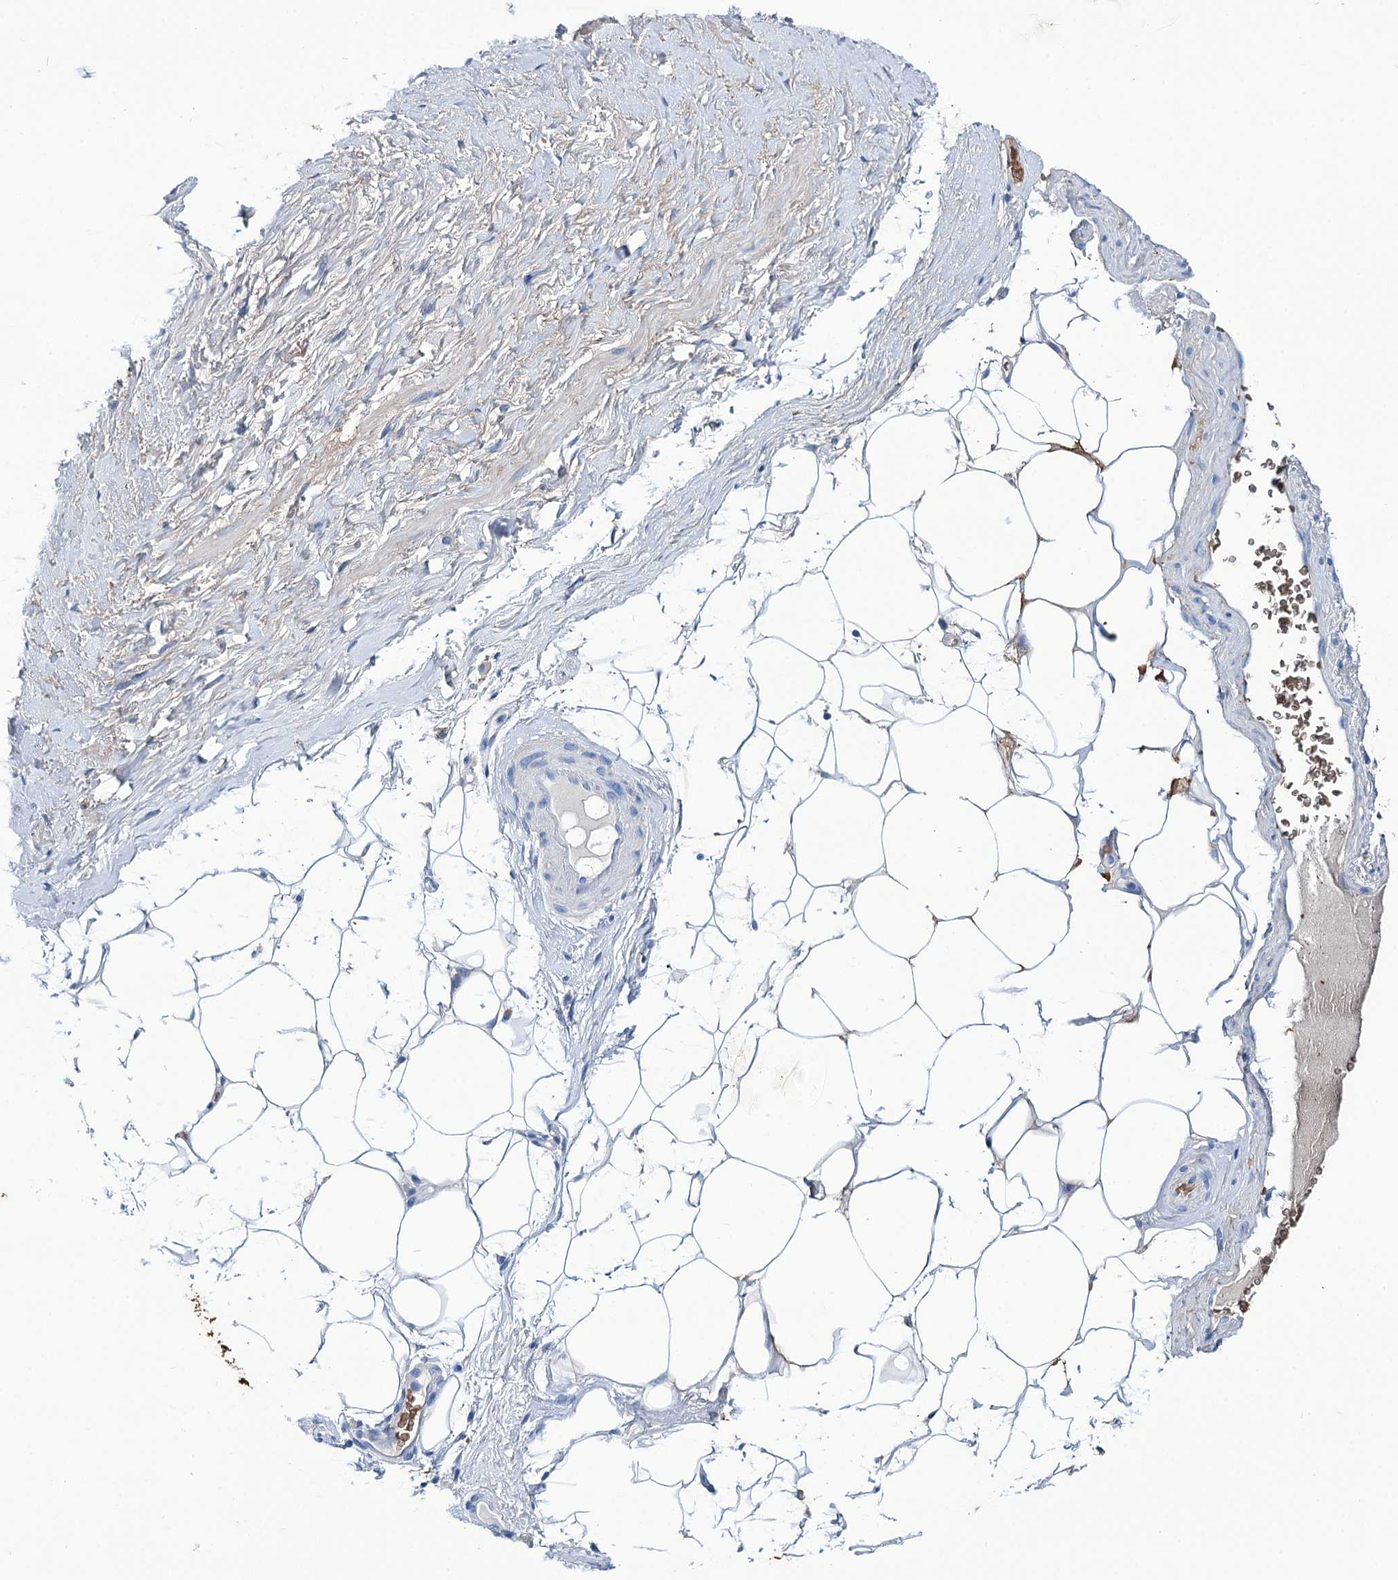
{"staining": {"intensity": "negative", "quantity": "none", "location": "none"}, "tissue": "adipose tissue", "cell_type": "Adipocytes", "image_type": "normal", "snomed": [{"axis": "morphology", "description": "Normal tissue, NOS"}, {"axis": "morphology", "description": "Adenocarcinoma, Low grade"}, {"axis": "topography", "description": "Prostate"}, {"axis": "topography", "description": "Peripheral nerve tissue"}], "caption": "This is a image of immunohistochemistry staining of unremarkable adipose tissue, which shows no positivity in adipocytes. (DAB (3,3'-diaminobenzidine) immunohistochemistry visualized using brightfield microscopy, high magnification).", "gene": "RPUSD3", "patient": {"sex": "male", "age": 63}}